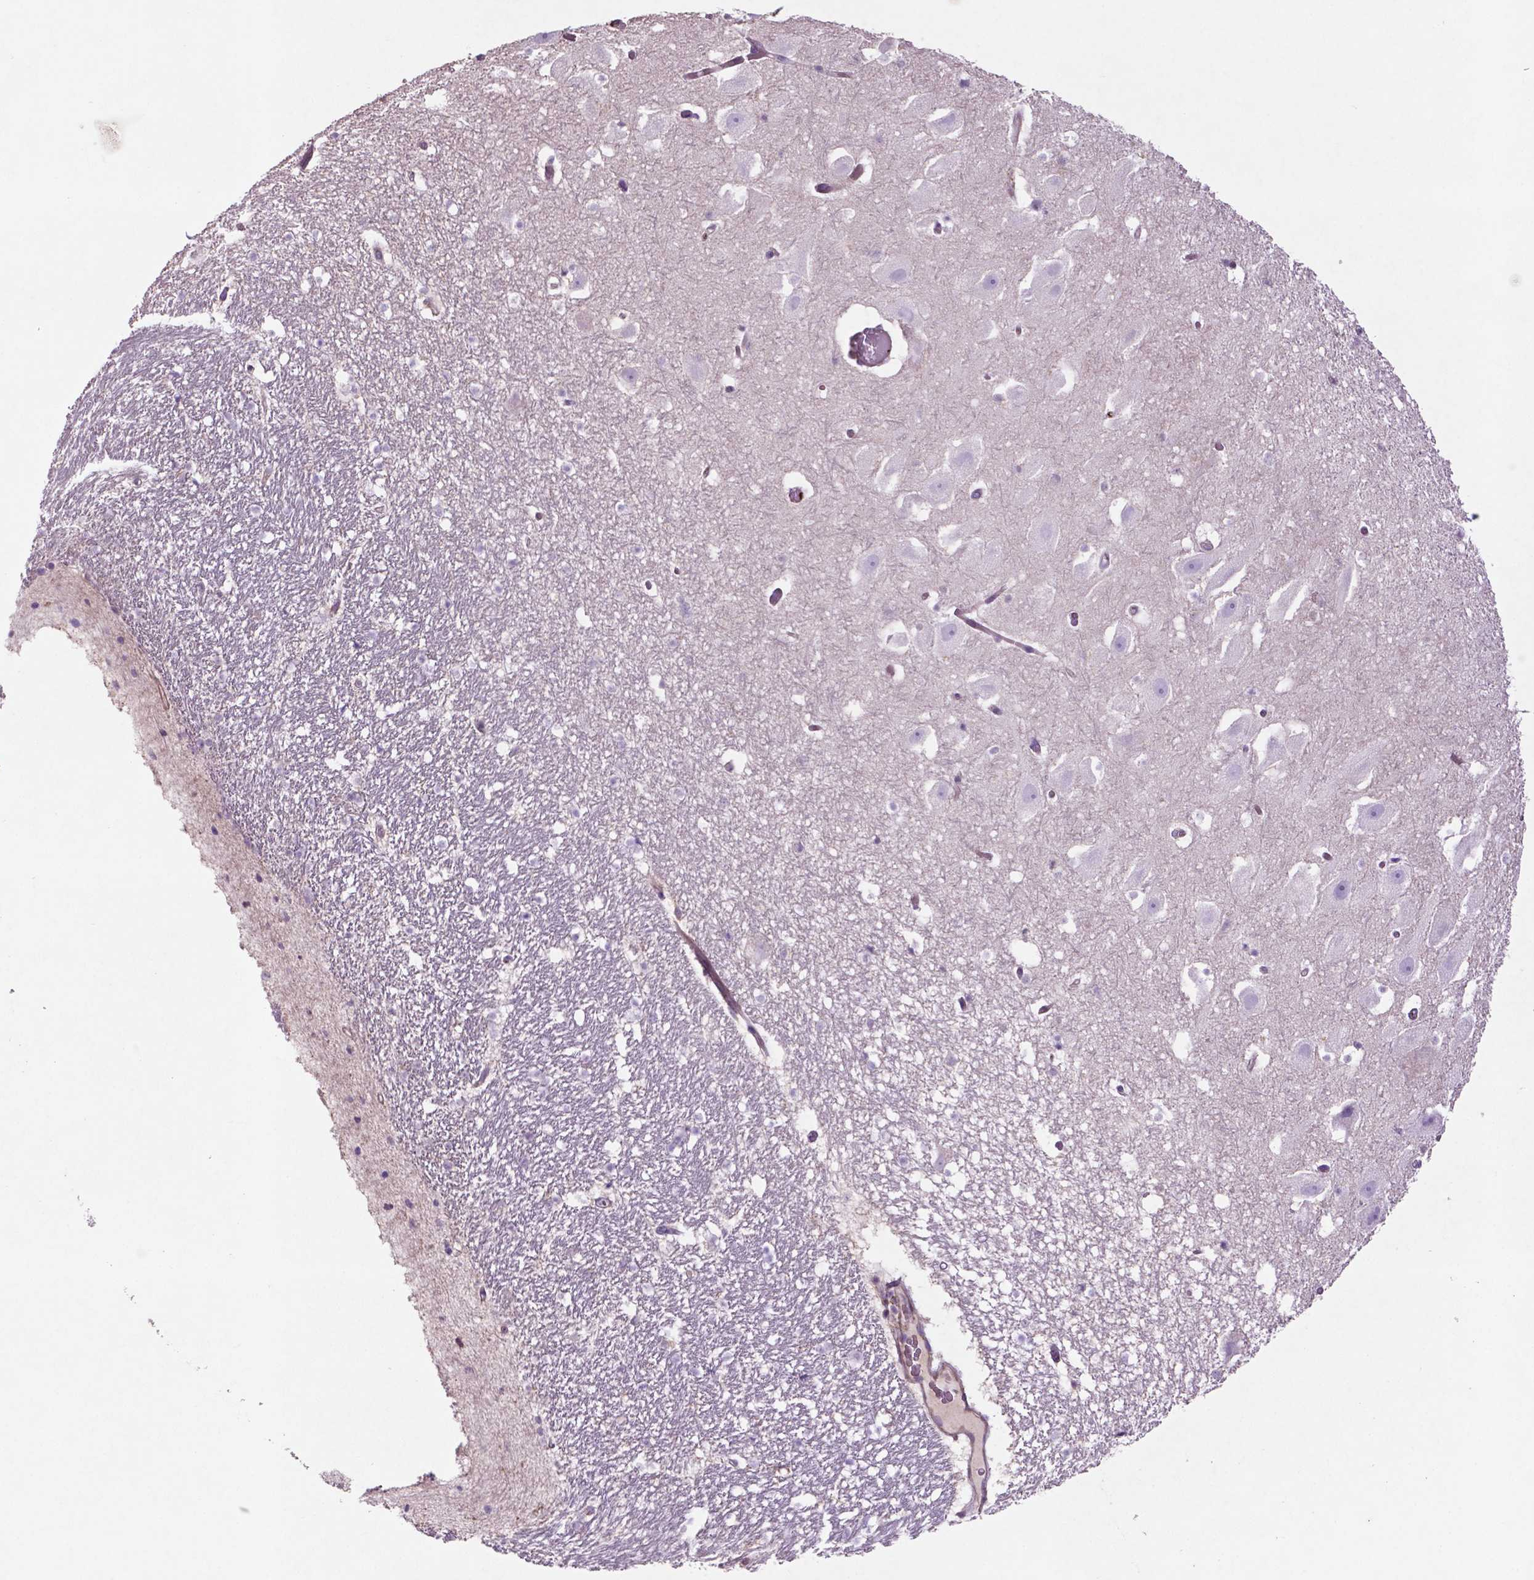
{"staining": {"intensity": "negative", "quantity": "none", "location": "none"}, "tissue": "hippocampus", "cell_type": "Glial cells", "image_type": "normal", "snomed": [{"axis": "morphology", "description": "Normal tissue, NOS"}, {"axis": "topography", "description": "Hippocampus"}], "caption": "Immunohistochemistry (IHC) micrograph of benign human hippocampus stained for a protein (brown), which demonstrates no expression in glial cells. The staining was performed using DAB to visualize the protein expression in brown, while the nuclei were stained in blue with hematoxylin (Magnification: 20x).", "gene": "BMP4", "patient": {"sex": "male", "age": 26}}